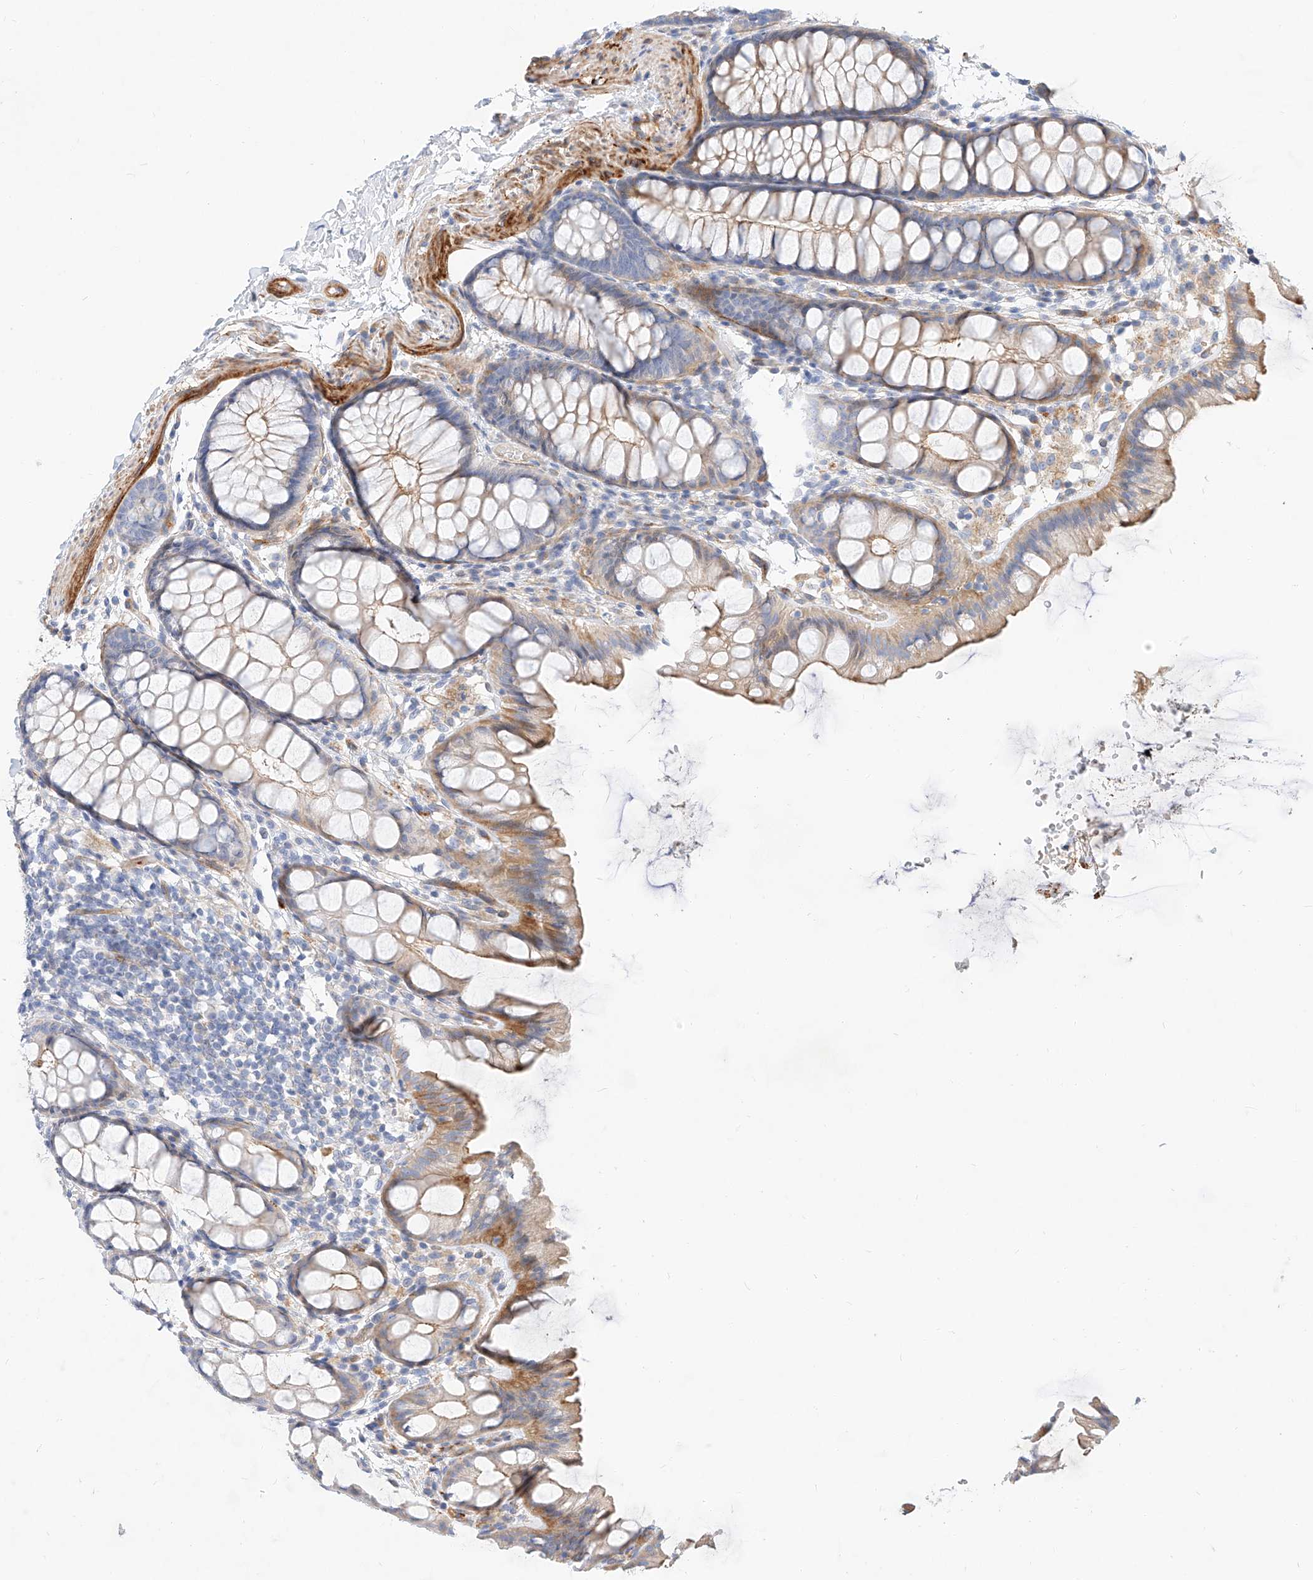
{"staining": {"intensity": "moderate", "quantity": ">75%", "location": "cytoplasmic/membranous"}, "tissue": "colon", "cell_type": "Endothelial cells", "image_type": "normal", "snomed": [{"axis": "morphology", "description": "Normal tissue, NOS"}, {"axis": "topography", "description": "Colon"}], "caption": "Human colon stained for a protein (brown) reveals moderate cytoplasmic/membranous positive positivity in approximately >75% of endothelial cells.", "gene": "KCNH5", "patient": {"sex": "male", "age": 47}}